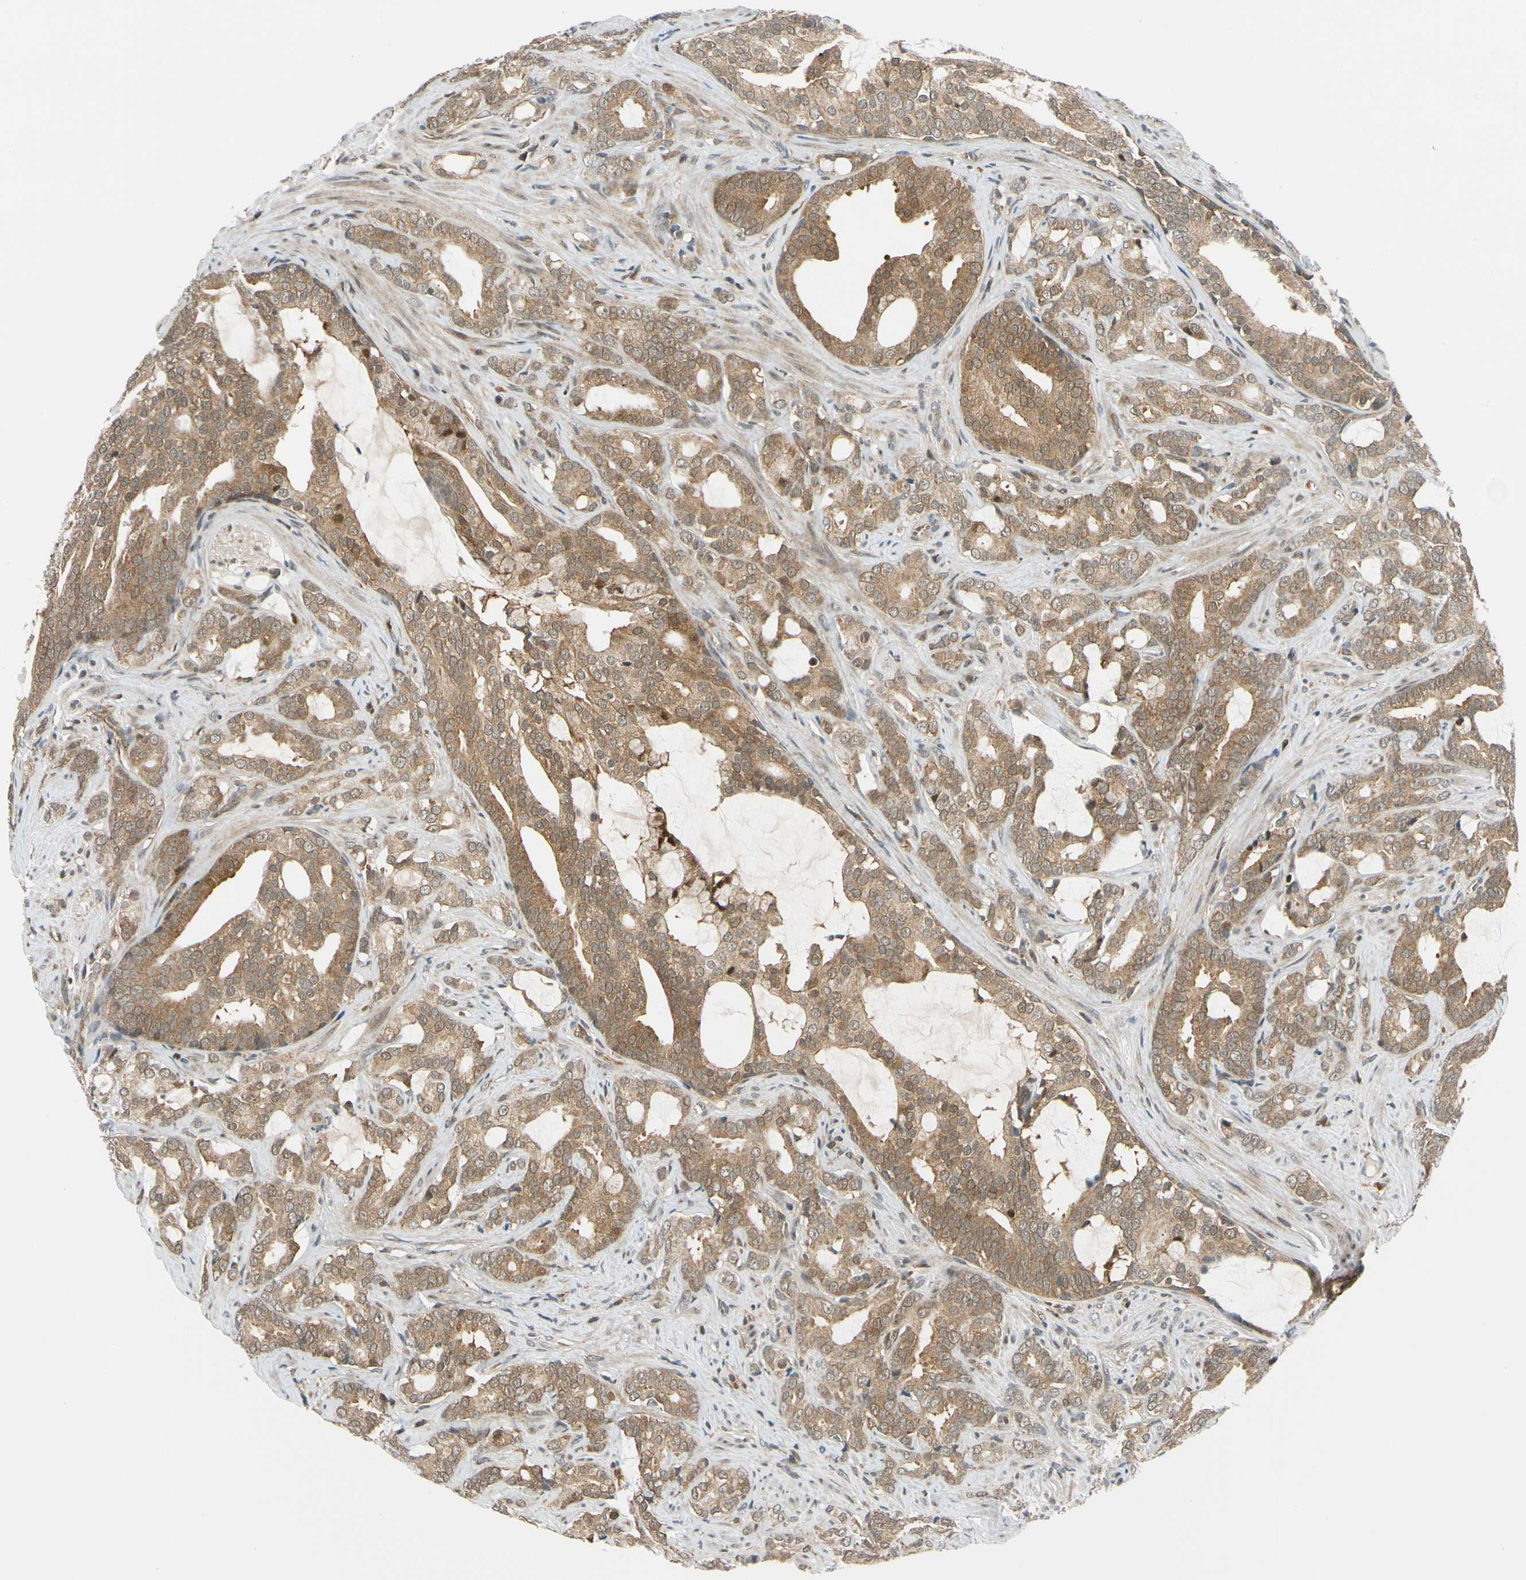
{"staining": {"intensity": "moderate", "quantity": ">75%", "location": "cytoplasmic/membranous"}, "tissue": "prostate cancer", "cell_type": "Tumor cells", "image_type": "cancer", "snomed": [{"axis": "morphology", "description": "Adenocarcinoma, Low grade"}, {"axis": "topography", "description": "Prostate"}], "caption": "High-magnification brightfield microscopy of prostate low-grade adenocarcinoma stained with DAB (3,3'-diaminobenzidine) (brown) and counterstained with hematoxylin (blue). tumor cells exhibit moderate cytoplasmic/membranous expression is identified in approximately>75% of cells.", "gene": "MAPK9", "patient": {"sex": "male", "age": 58}}